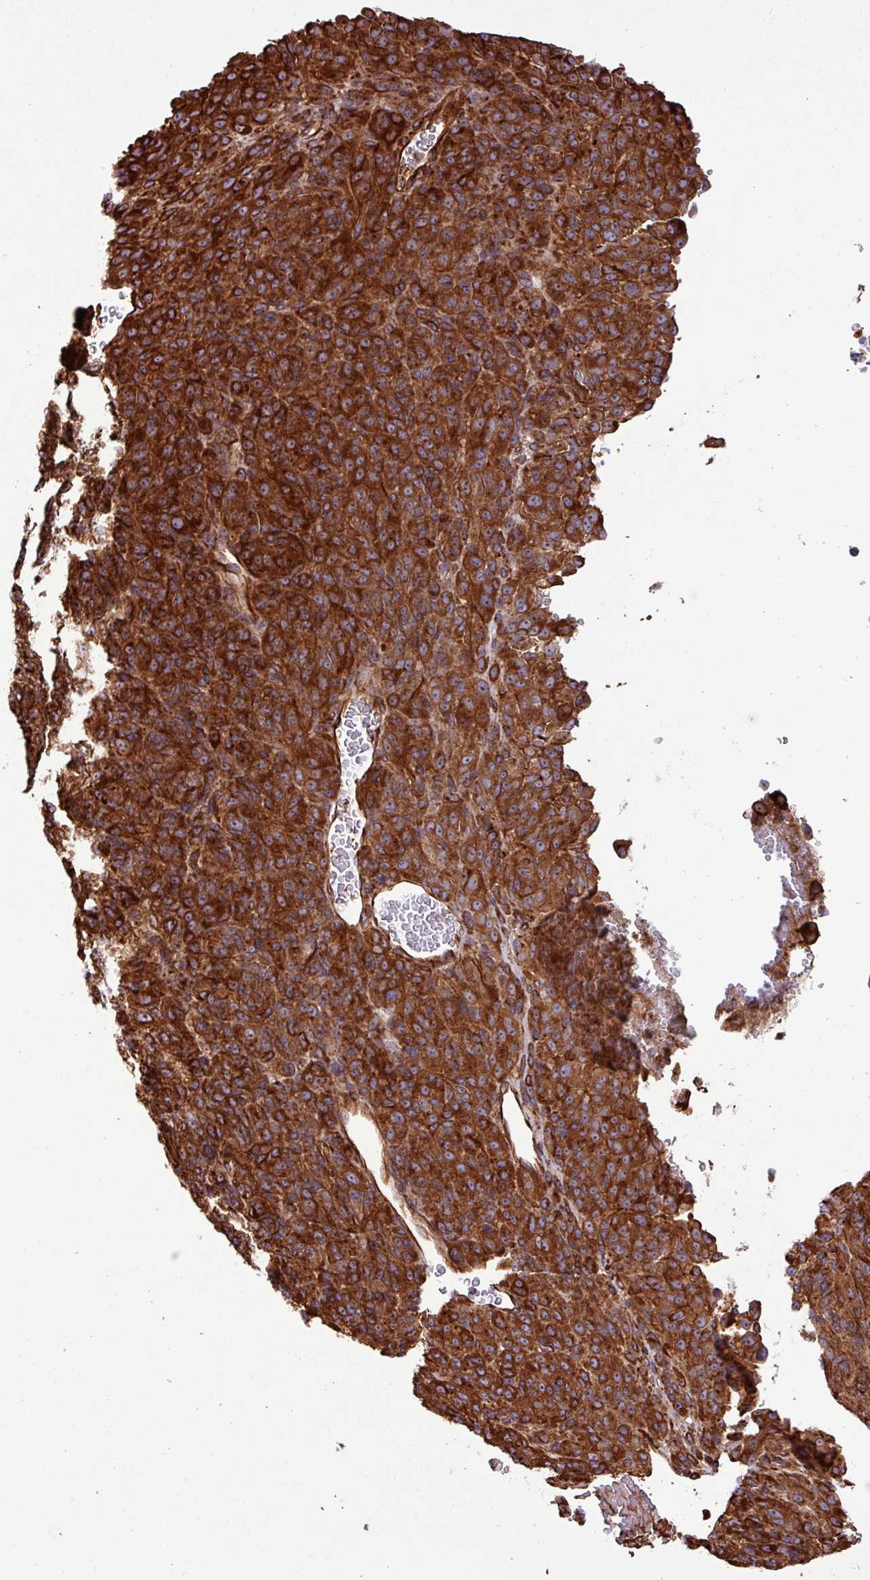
{"staining": {"intensity": "strong", "quantity": ">75%", "location": "cytoplasmic/membranous"}, "tissue": "melanoma", "cell_type": "Tumor cells", "image_type": "cancer", "snomed": [{"axis": "morphology", "description": "Malignant melanoma, Metastatic site"}, {"axis": "topography", "description": "Brain"}], "caption": "Melanoma stained for a protein (brown) demonstrates strong cytoplasmic/membranous positive expression in approximately >75% of tumor cells.", "gene": "ZNF300", "patient": {"sex": "female", "age": 56}}